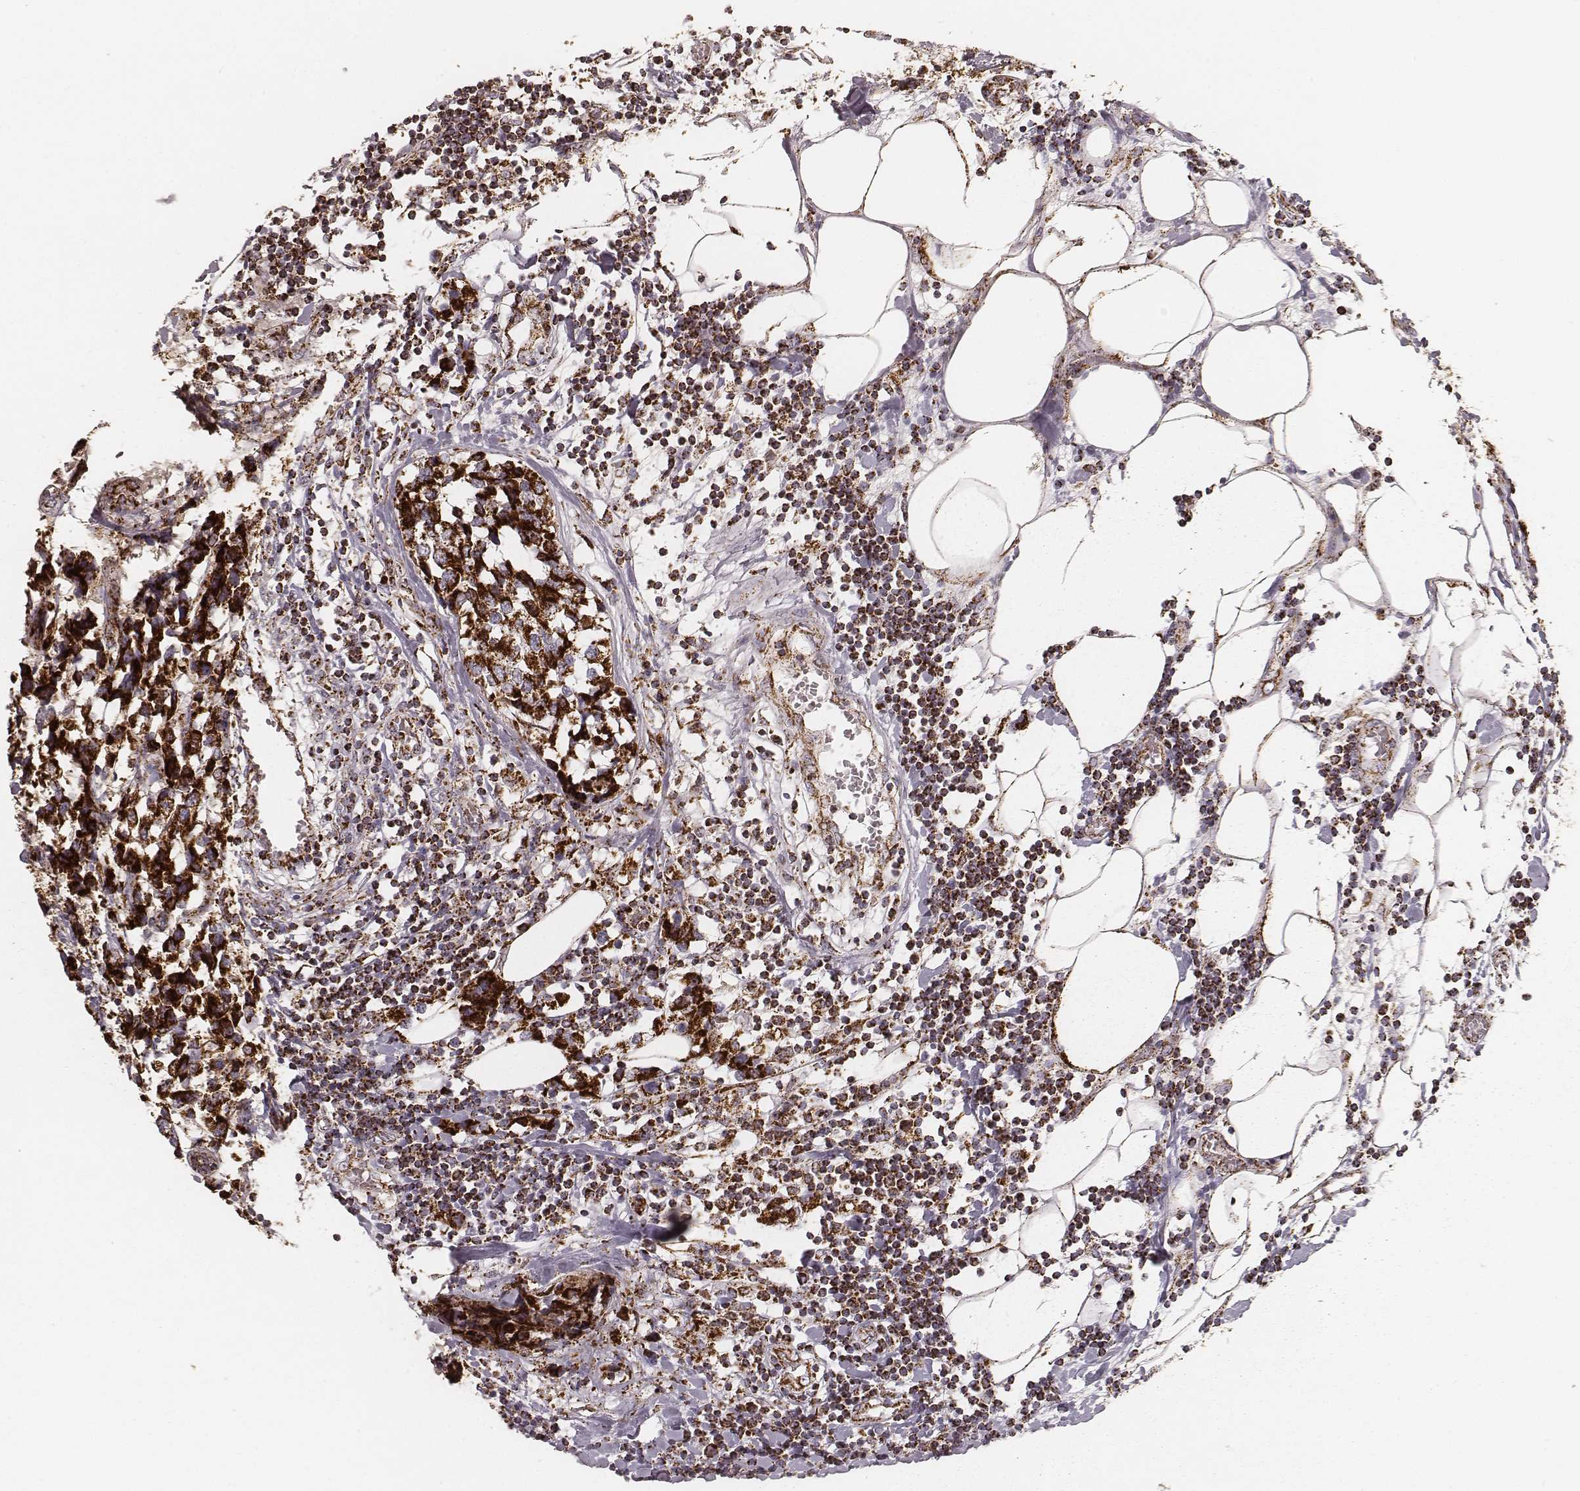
{"staining": {"intensity": "strong", "quantity": ">75%", "location": "cytoplasmic/membranous"}, "tissue": "breast cancer", "cell_type": "Tumor cells", "image_type": "cancer", "snomed": [{"axis": "morphology", "description": "Lobular carcinoma"}, {"axis": "topography", "description": "Breast"}], "caption": "Protein expression analysis of breast lobular carcinoma demonstrates strong cytoplasmic/membranous positivity in about >75% of tumor cells. (Brightfield microscopy of DAB IHC at high magnification).", "gene": "CS", "patient": {"sex": "female", "age": 59}}